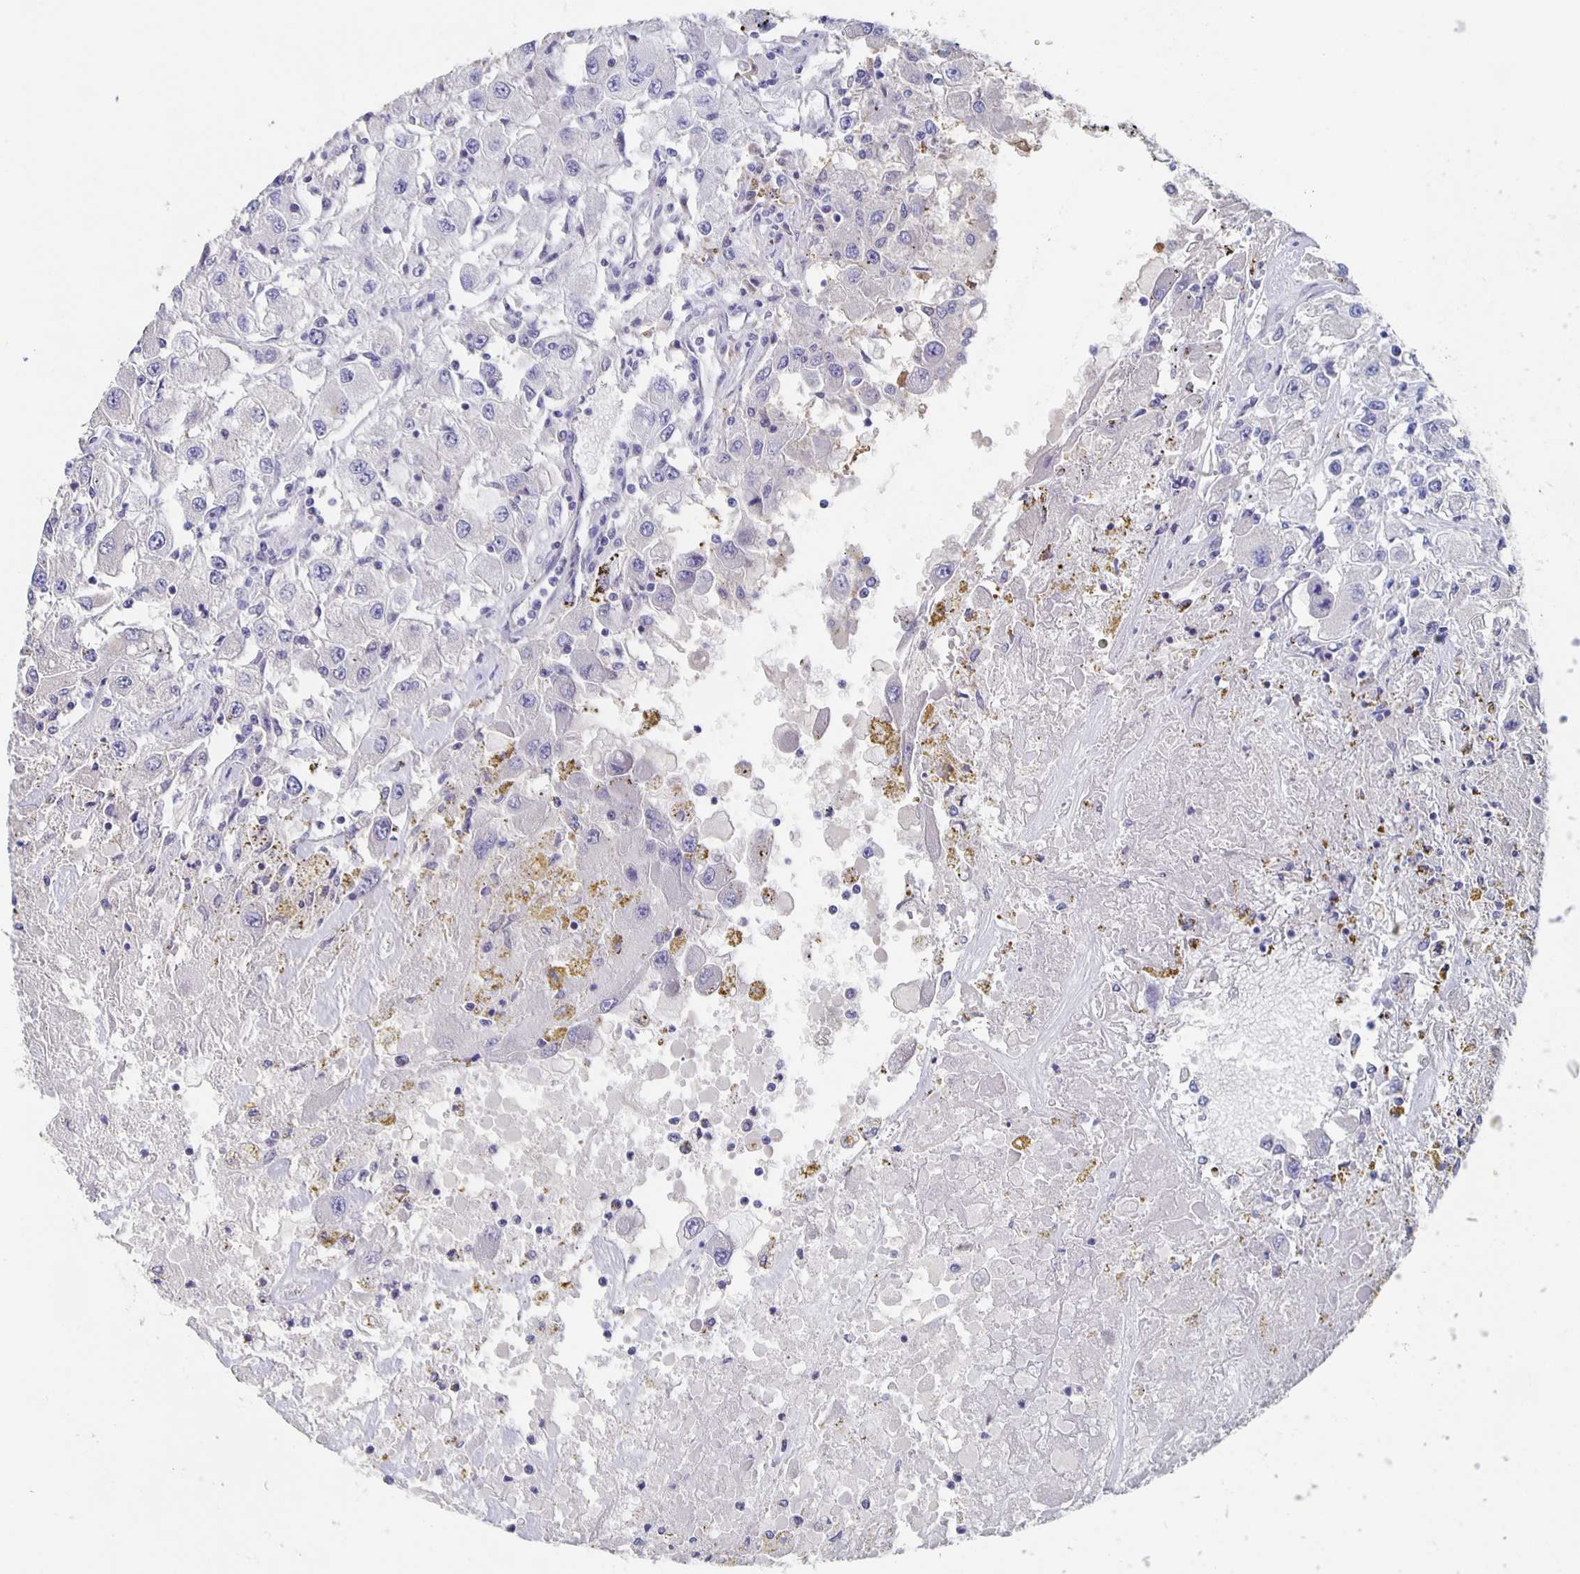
{"staining": {"intensity": "negative", "quantity": "none", "location": "none"}, "tissue": "renal cancer", "cell_type": "Tumor cells", "image_type": "cancer", "snomed": [{"axis": "morphology", "description": "Adenocarcinoma, NOS"}, {"axis": "topography", "description": "Kidney"}], "caption": "Immunohistochemical staining of adenocarcinoma (renal) demonstrates no significant expression in tumor cells. (Immunohistochemistry, brightfield microscopy, high magnification).", "gene": "CACNA2D2", "patient": {"sex": "female", "age": 67}}